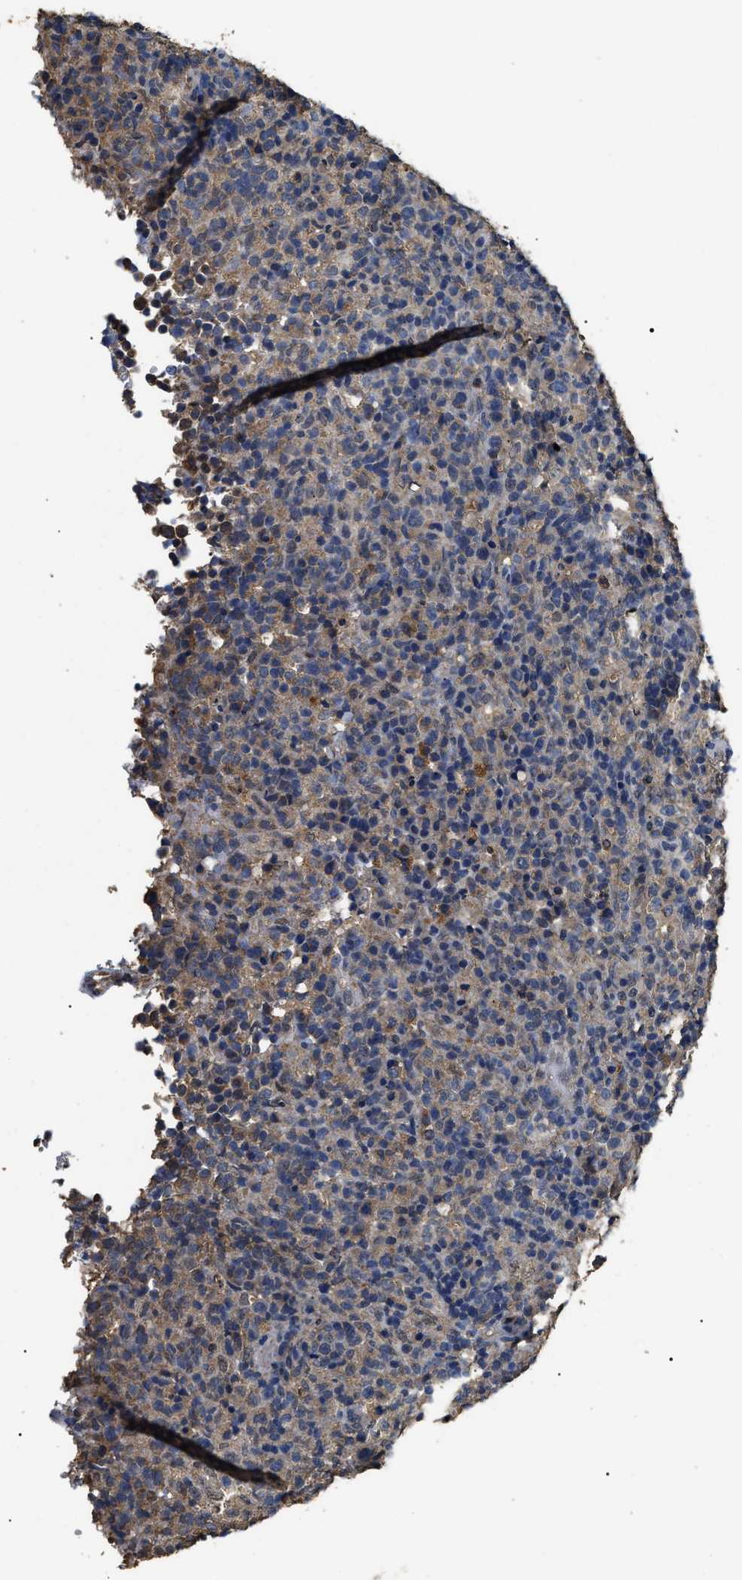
{"staining": {"intensity": "weak", "quantity": ">75%", "location": "cytoplasmic/membranous"}, "tissue": "lymphoma", "cell_type": "Tumor cells", "image_type": "cancer", "snomed": [{"axis": "morphology", "description": "Malignant lymphoma, non-Hodgkin's type, High grade"}, {"axis": "topography", "description": "Lymph node"}], "caption": "Lymphoma stained with immunohistochemistry (IHC) shows weak cytoplasmic/membranous positivity in about >75% of tumor cells.", "gene": "PSMD8", "patient": {"sex": "female", "age": 76}}